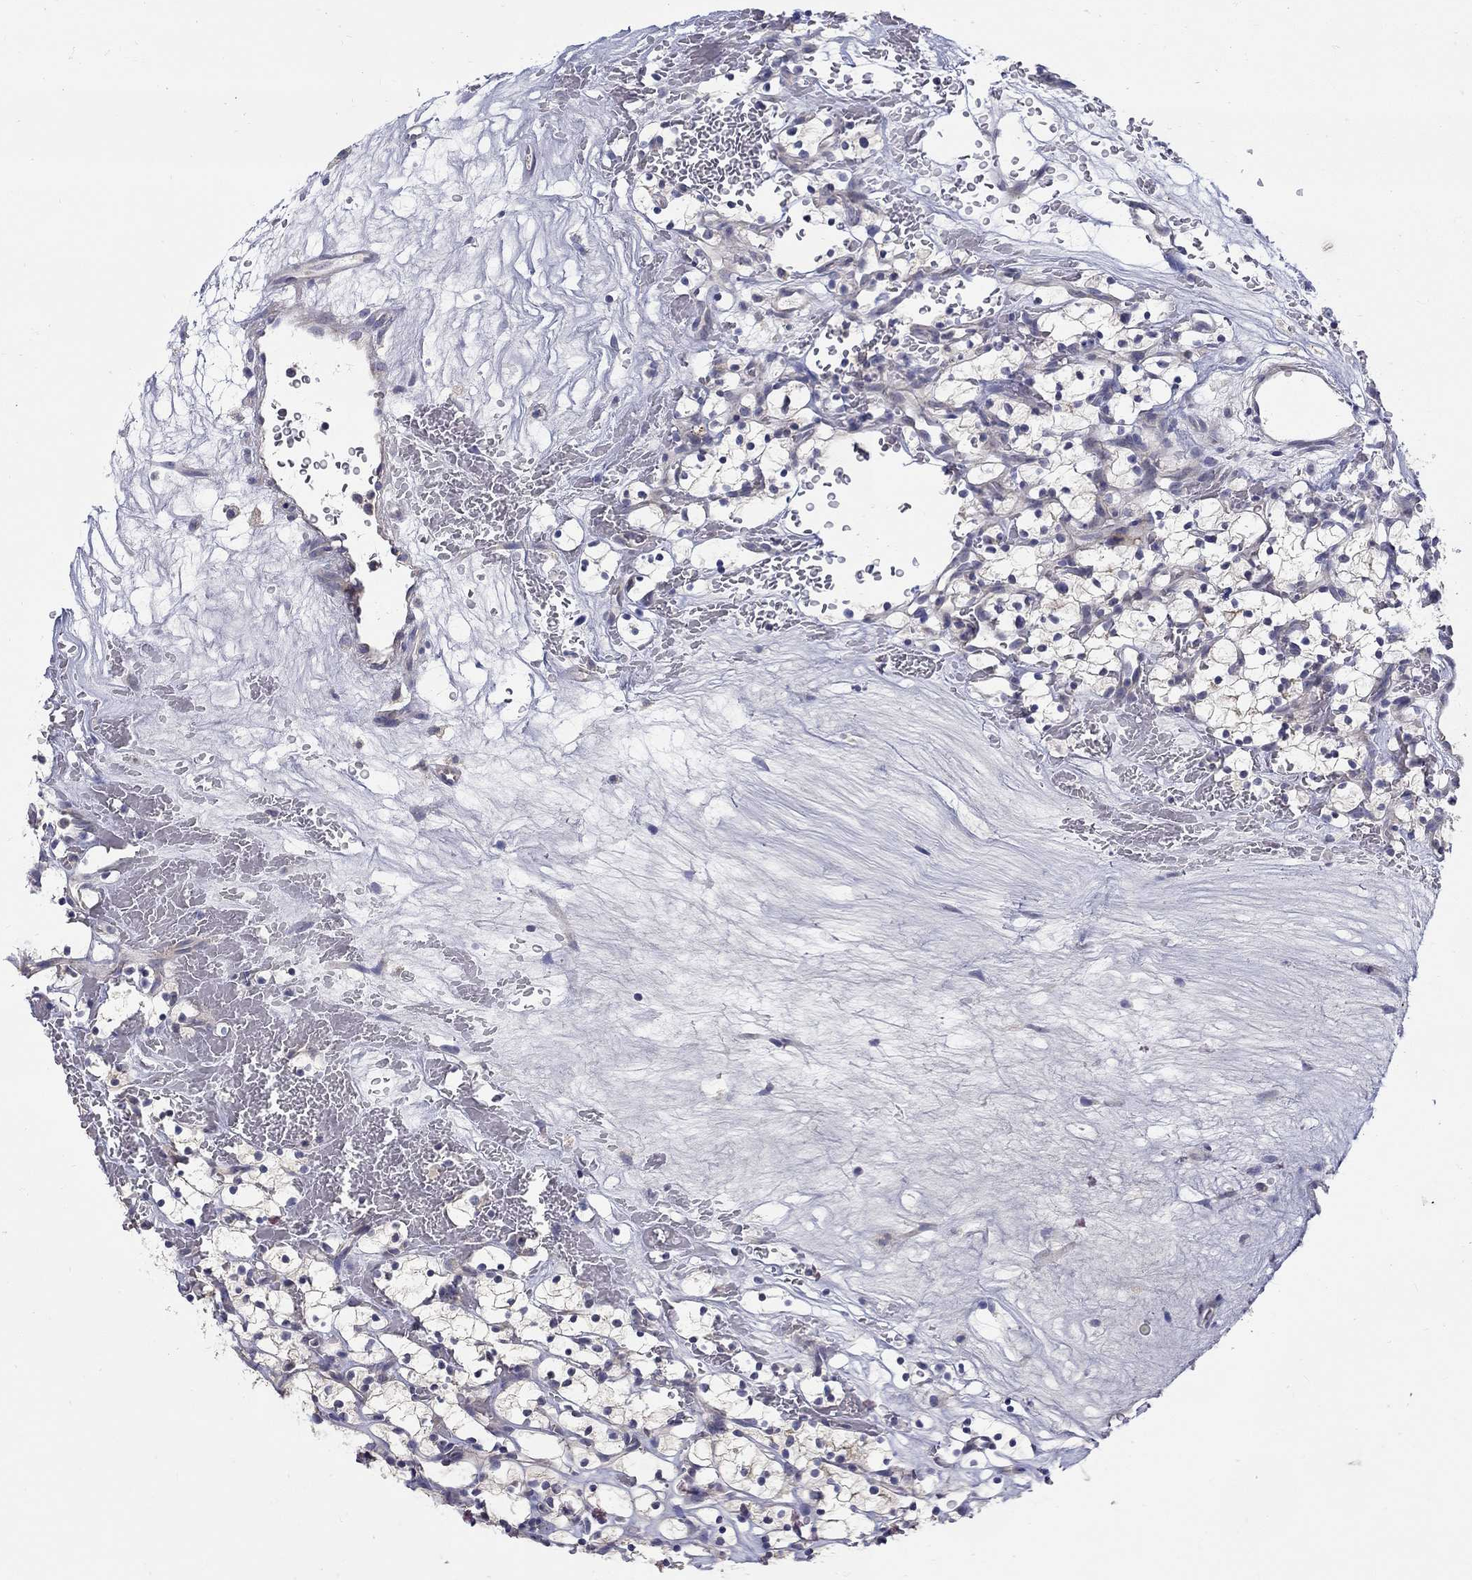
{"staining": {"intensity": "negative", "quantity": "none", "location": "none"}, "tissue": "renal cancer", "cell_type": "Tumor cells", "image_type": "cancer", "snomed": [{"axis": "morphology", "description": "Adenocarcinoma, NOS"}, {"axis": "topography", "description": "Kidney"}], "caption": "This is an immunohistochemistry micrograph of adenocarcinoma (renal). There is no staining in tumor cells.", "gene": "ABCA4", "patient": {"sex": "female", "age": 64}}